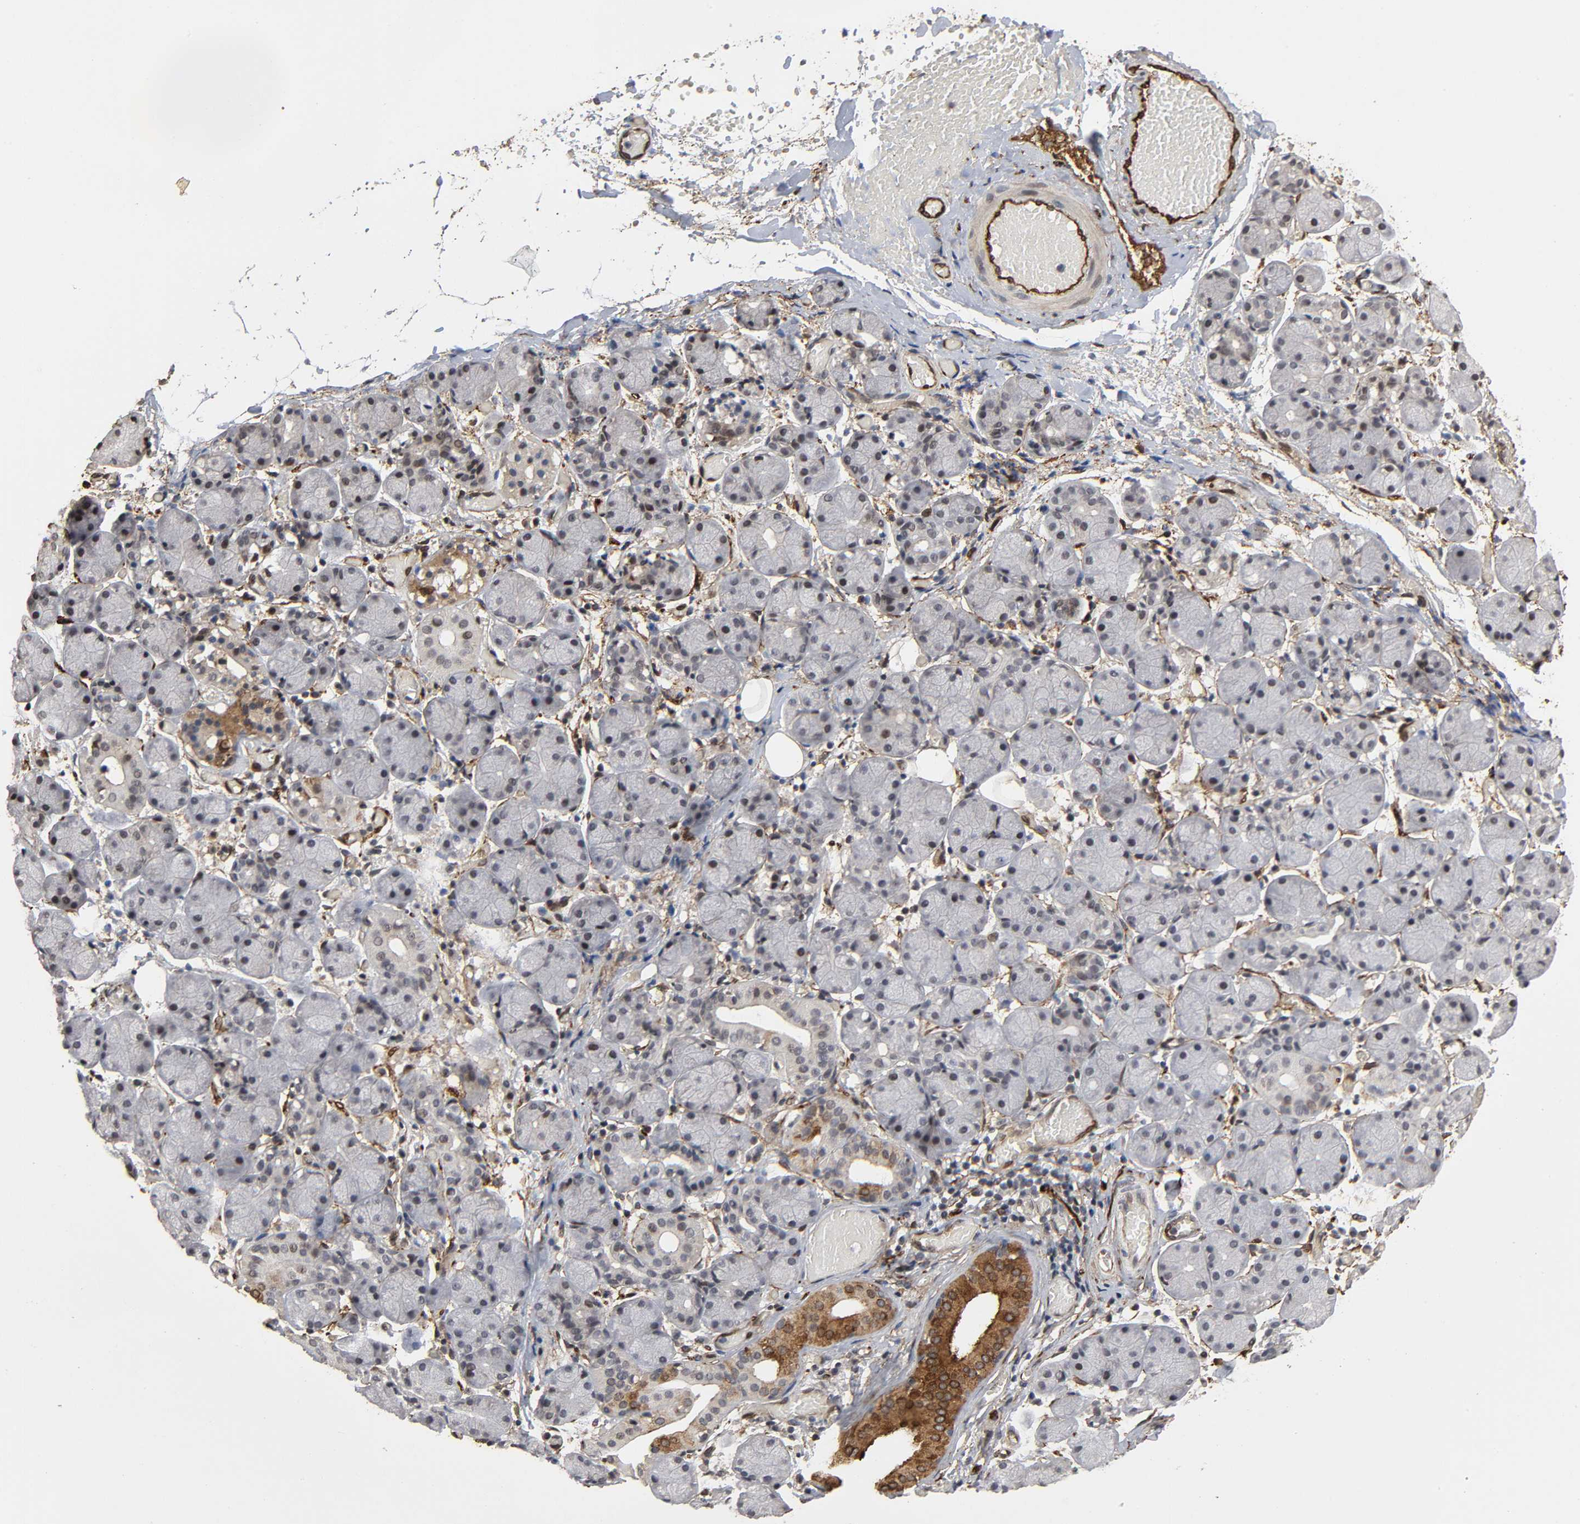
{"staining": {"intensity": "weak", "quantity": "25%-75%", "location": "cytoplasmic/membranous,nuclear"}, "tissue": "salivary gland", "cell_type": "Glandular cells", "image_type": "normal", "snomed": [{"axis": "morphology", "description": "Normal tissue, NOS"}, {"axis": "topography", "description": "Salivary gland"}], "caption": "Weak cytoplasmic/membranous,nuclear staining is present in approximately 25%-75% of glandular cells in unremarkable salivary gland. (Stains: DAB (3,3'-diaminobenzidine) in brown, nuclei in blue, Microscopy: brightfield microscopy at high magnification).", "gene": "AHNAK2", "patient": {"sex": "female", "age": 24}}